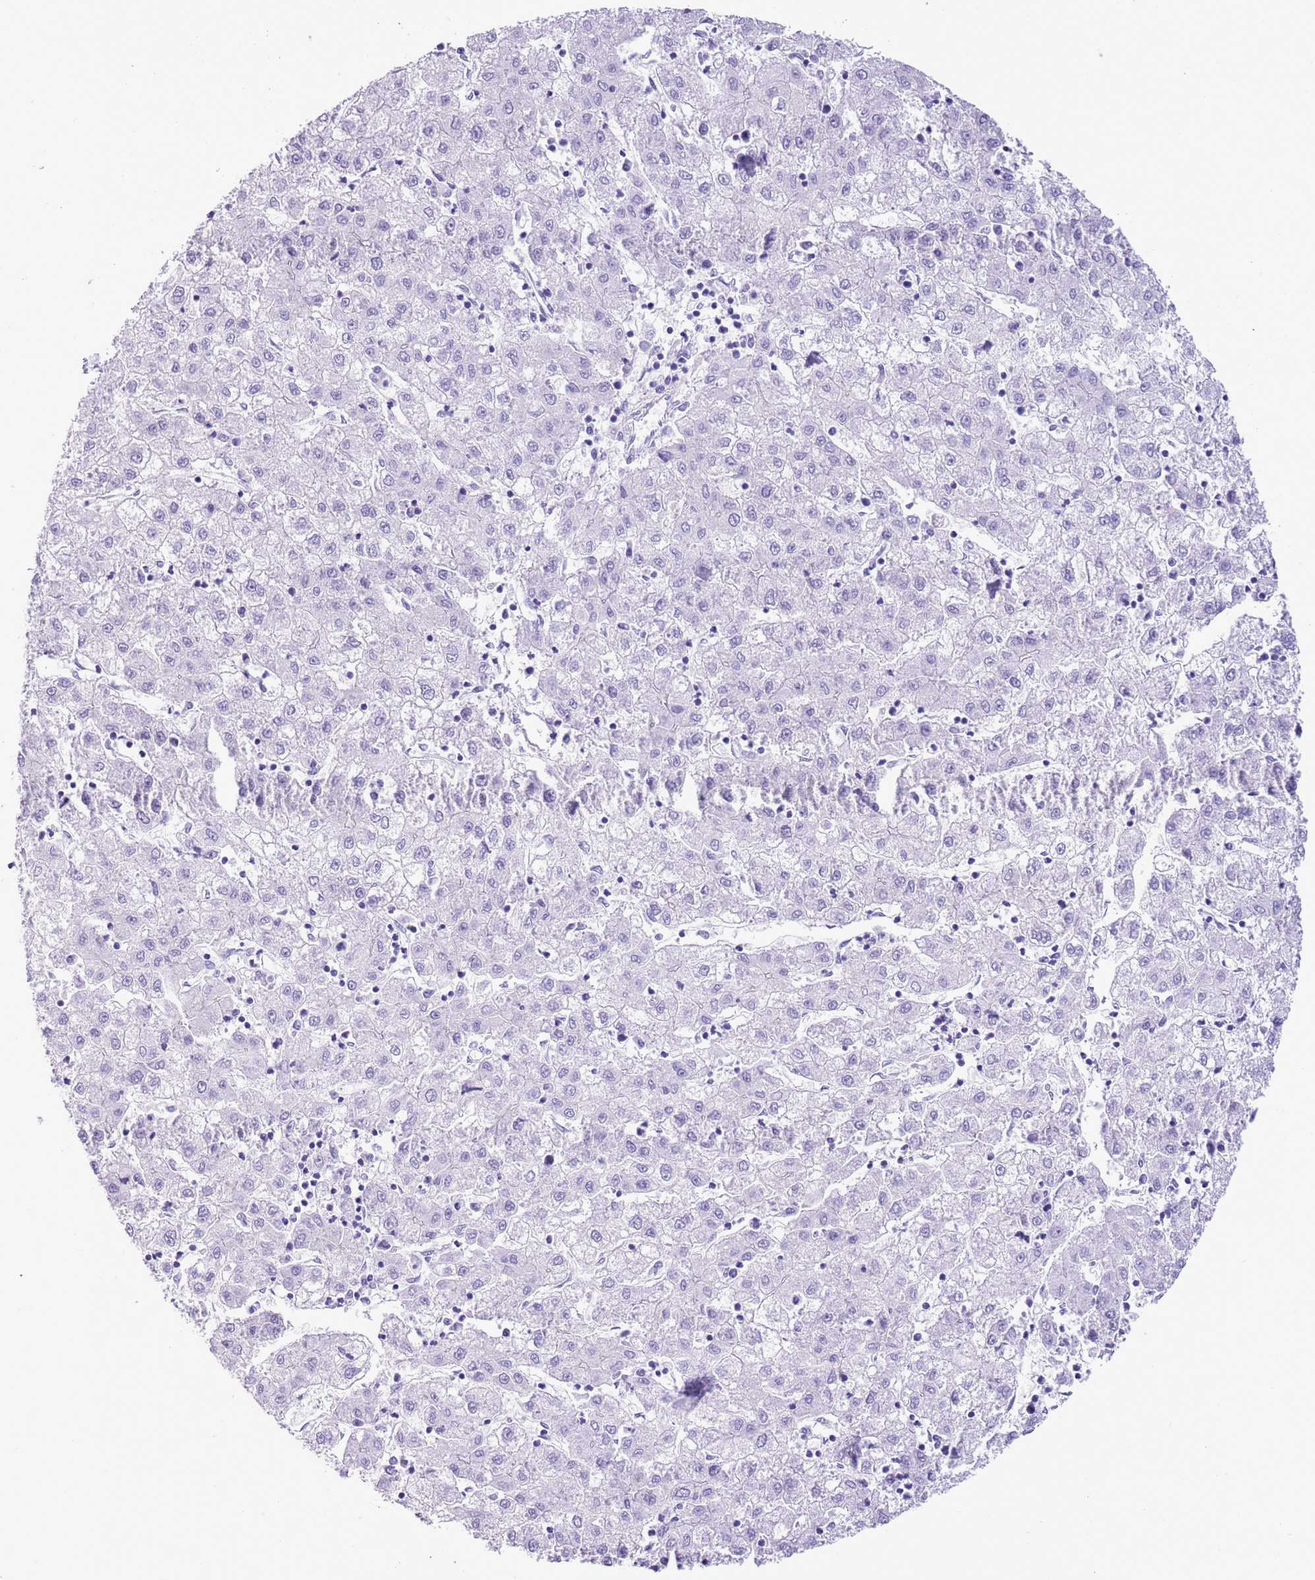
{"staining": {"intensity": "negative", "quantity": "none", "location": "none"}, "tissue": "liver cancer", "cell_type": "Tumor cells", "image_type": "cancer", "snomed": [{"axis": "morphology", "description": "Carcinoma, Hepatocellular, NOS"}, {"axis": "topography", "description": "Liver"}], "caption": "Tumor cells are negative for protein expression in human hepatocellular carcinoma (liver). (Immunohistochemistry, brightfield microscopy, high magnification).", "gene": "TBC1D10B", "patient": {"sex": "male", "age": 72}}